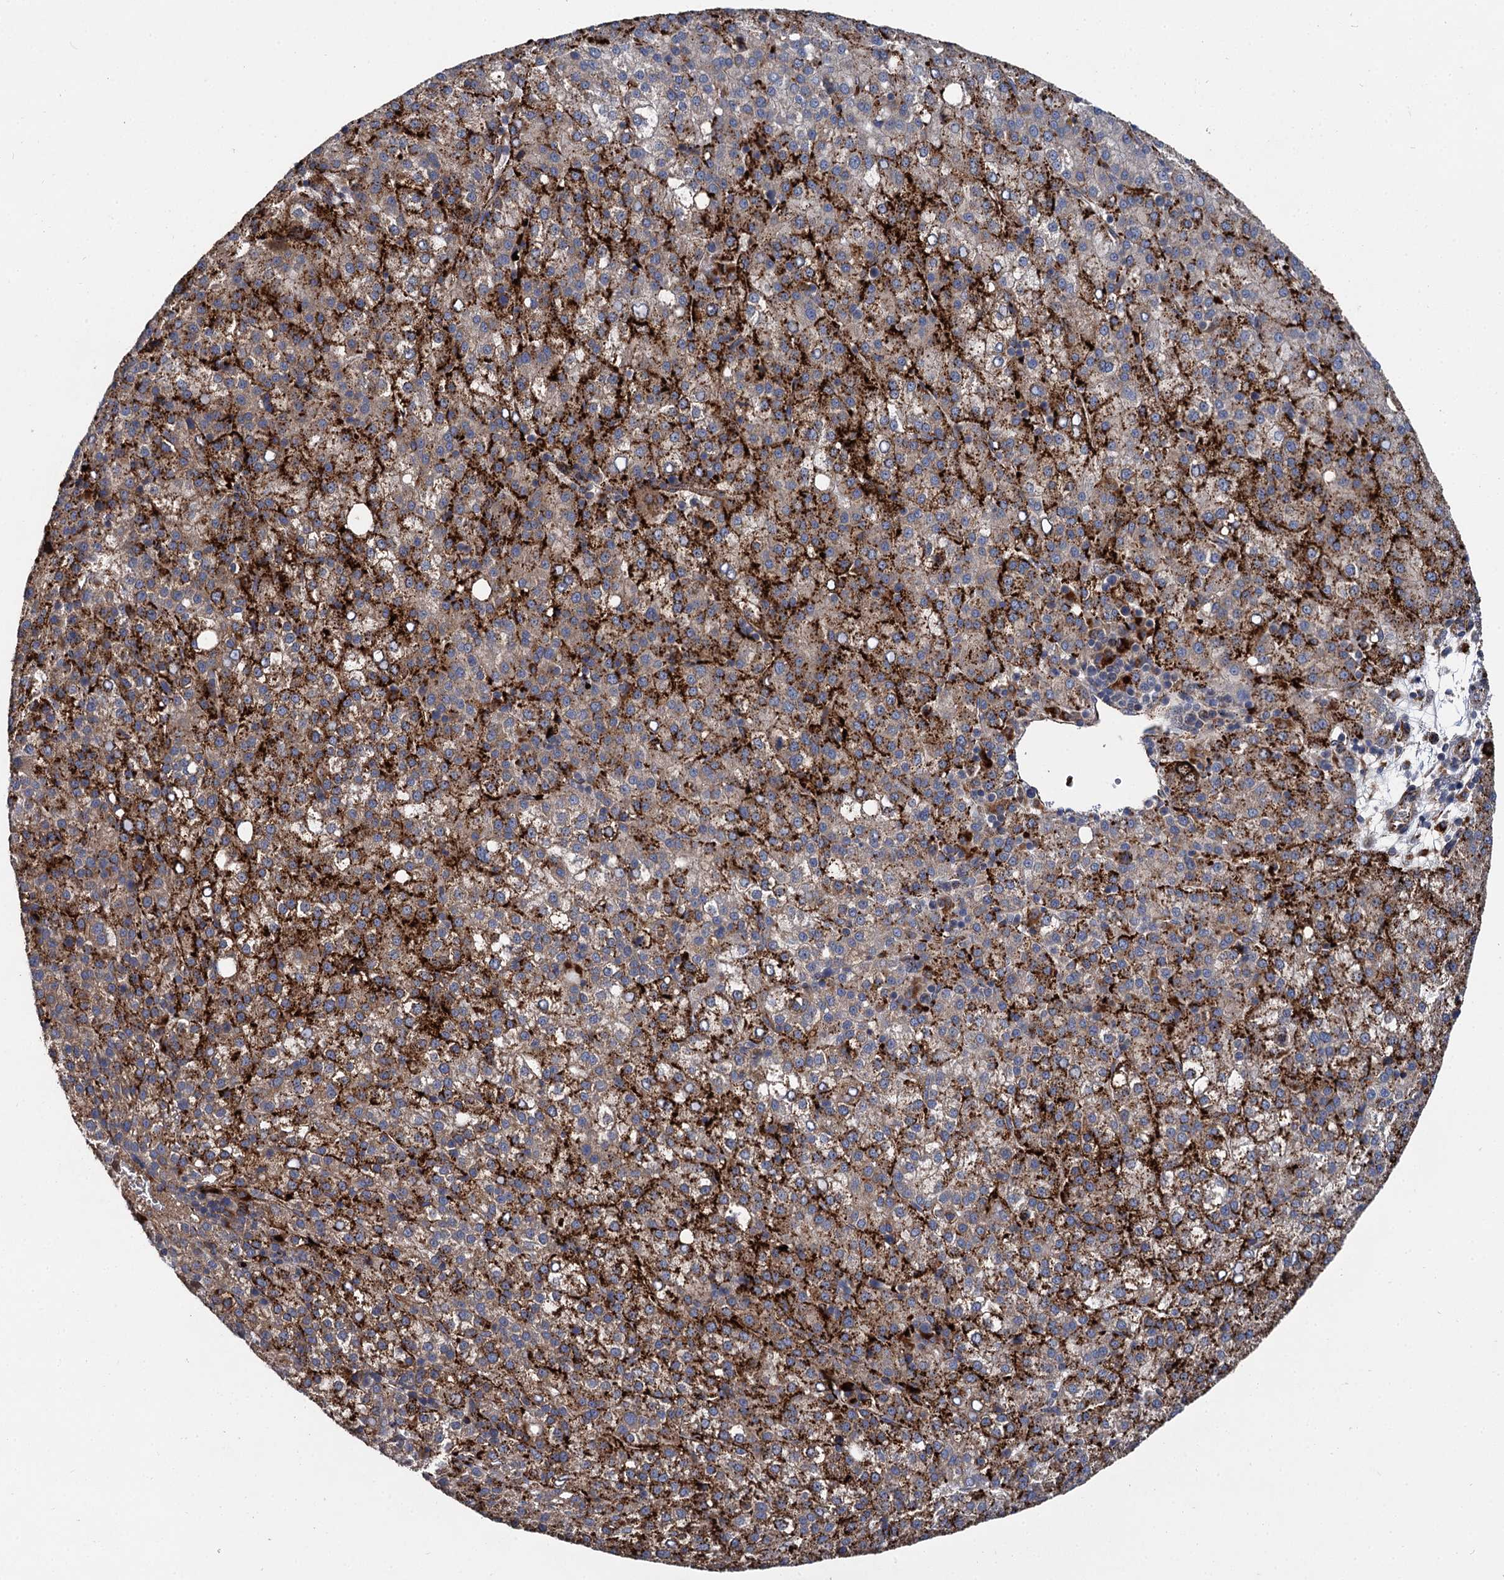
{"staining": {"intensity": "strong", "quantity": "25%-75%", "location": "cytoplasmic/membranous"}, "tissue": "liver cancer", "cell_type": "Tumor cells", "image_type": "cancer", "snomed": [{"axis": "morphology", "description": "Carcinoma, Hepatocellular, NOS"}, {"axis": "topography", "description": "Liver"}], "caption": "Immunohistochemical staining of human liver cancer reveals strong cytoplasmic/membranous protein expression in about 25%-75% of tumor cells. The protein of interest is stained brown, and the nuclei are stained in blue (DAB (3,3'-diaminobenzidine) IHC with brightfield microscopy, high magnification).", "gene": "GBA1", "patient": {"sex": "female", "age": 58}}